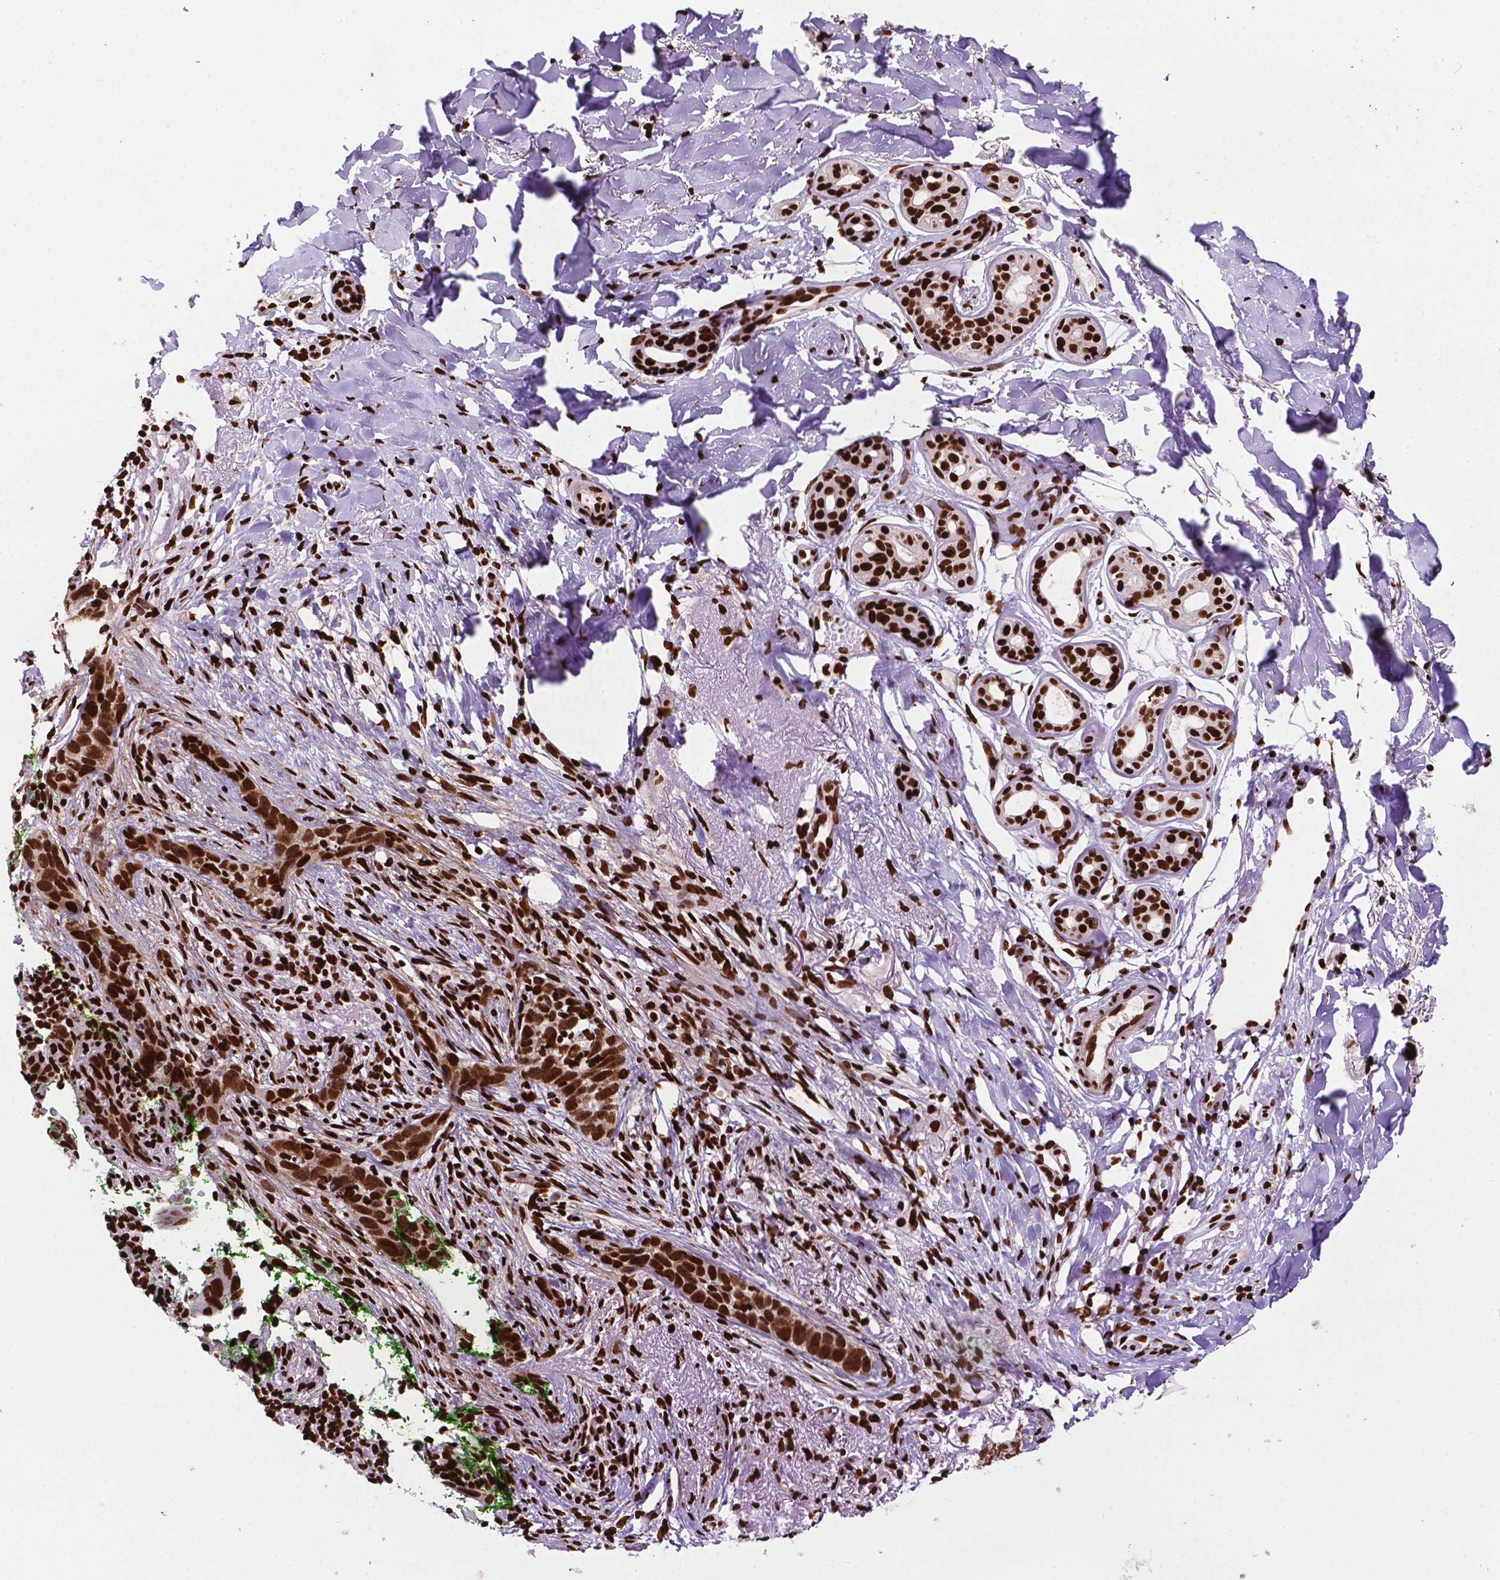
{"staining": {"intensity": "strong", "quantity": ">75%", "location": "nuclear"}, "tissue": "skin cancer", "cell_type": "Tumor cells", "image_type": "cancer", "snomed": [{"axis": "morphology", "description": "Normal tissue, NOS"}, {"axis": "morphology", "description": "Basal cell carcinoma"}, {"axis": "topography", "description": "Skin"}], "caption": "Tumor cells show high levels of strong nuclear positivity in approximately >75% of cells in human skin basal cell carcinoma.", "gene": "SMIM5", "patient": {"sex": "male", "age": 84}}